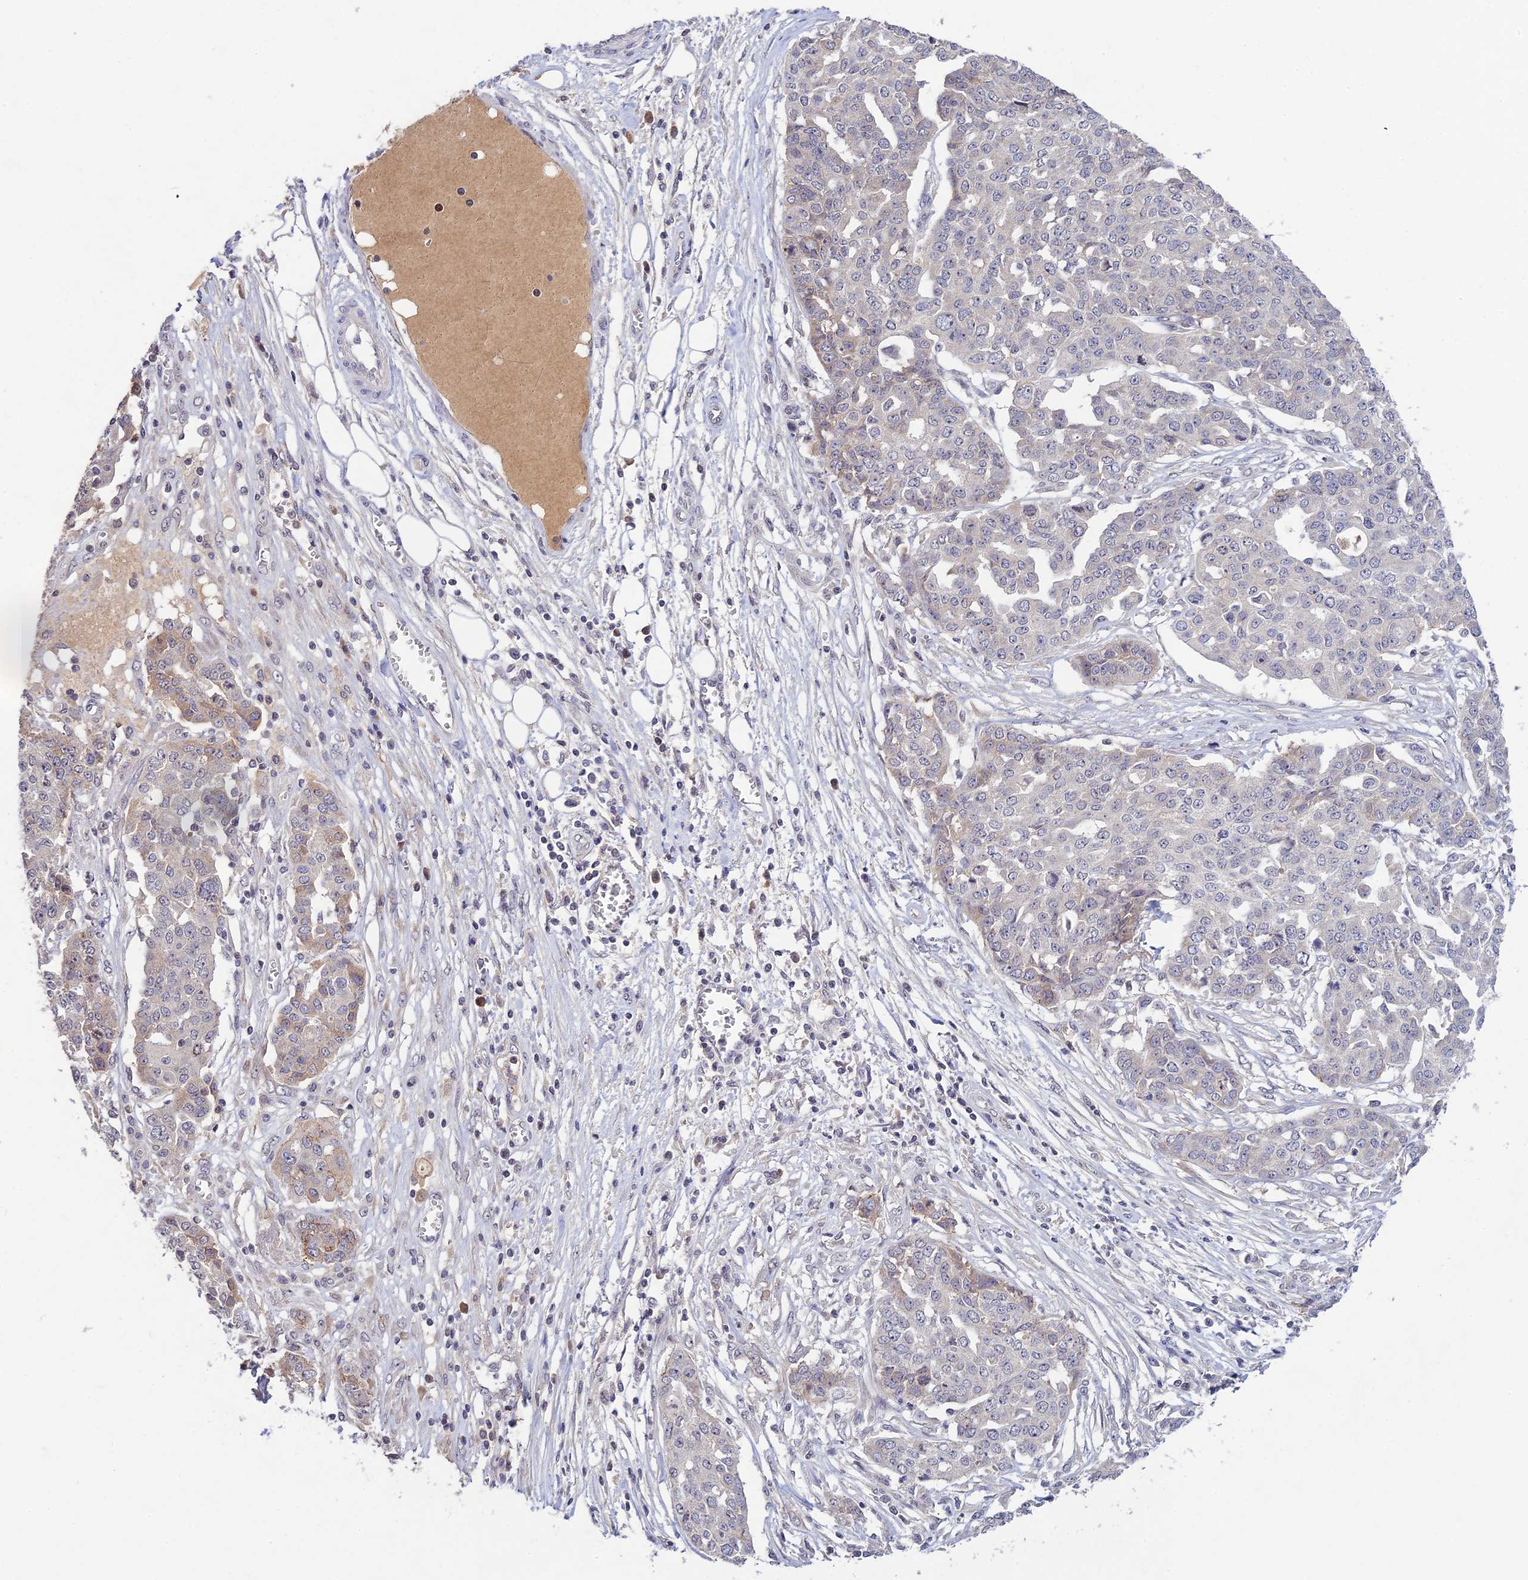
{"staining": {"intensity": "negative", "quantity": "none", "location": "none"}, "tissue": "ovarian cancer", "cell_type": "Tumor cells", "image_type": "cancer", "snomed": [{"axis": "morphology", "description": "Cystadenocarcinoma, serous, NOS"}, {"axis": "topography", "description": "Soft tissue"}, {"axis": "topography", "description": "Ovary"}], "caption": "This histopathology image is of ovarian cancer (serous cystadenocarcinoma) stained with immunohistochemistry to label a protein in brown with the nuclei are counter-stained blue. There is no positivity in tumor cells.", "gene": "CHST5", "patient": {"sex": "female", "age": 57}}